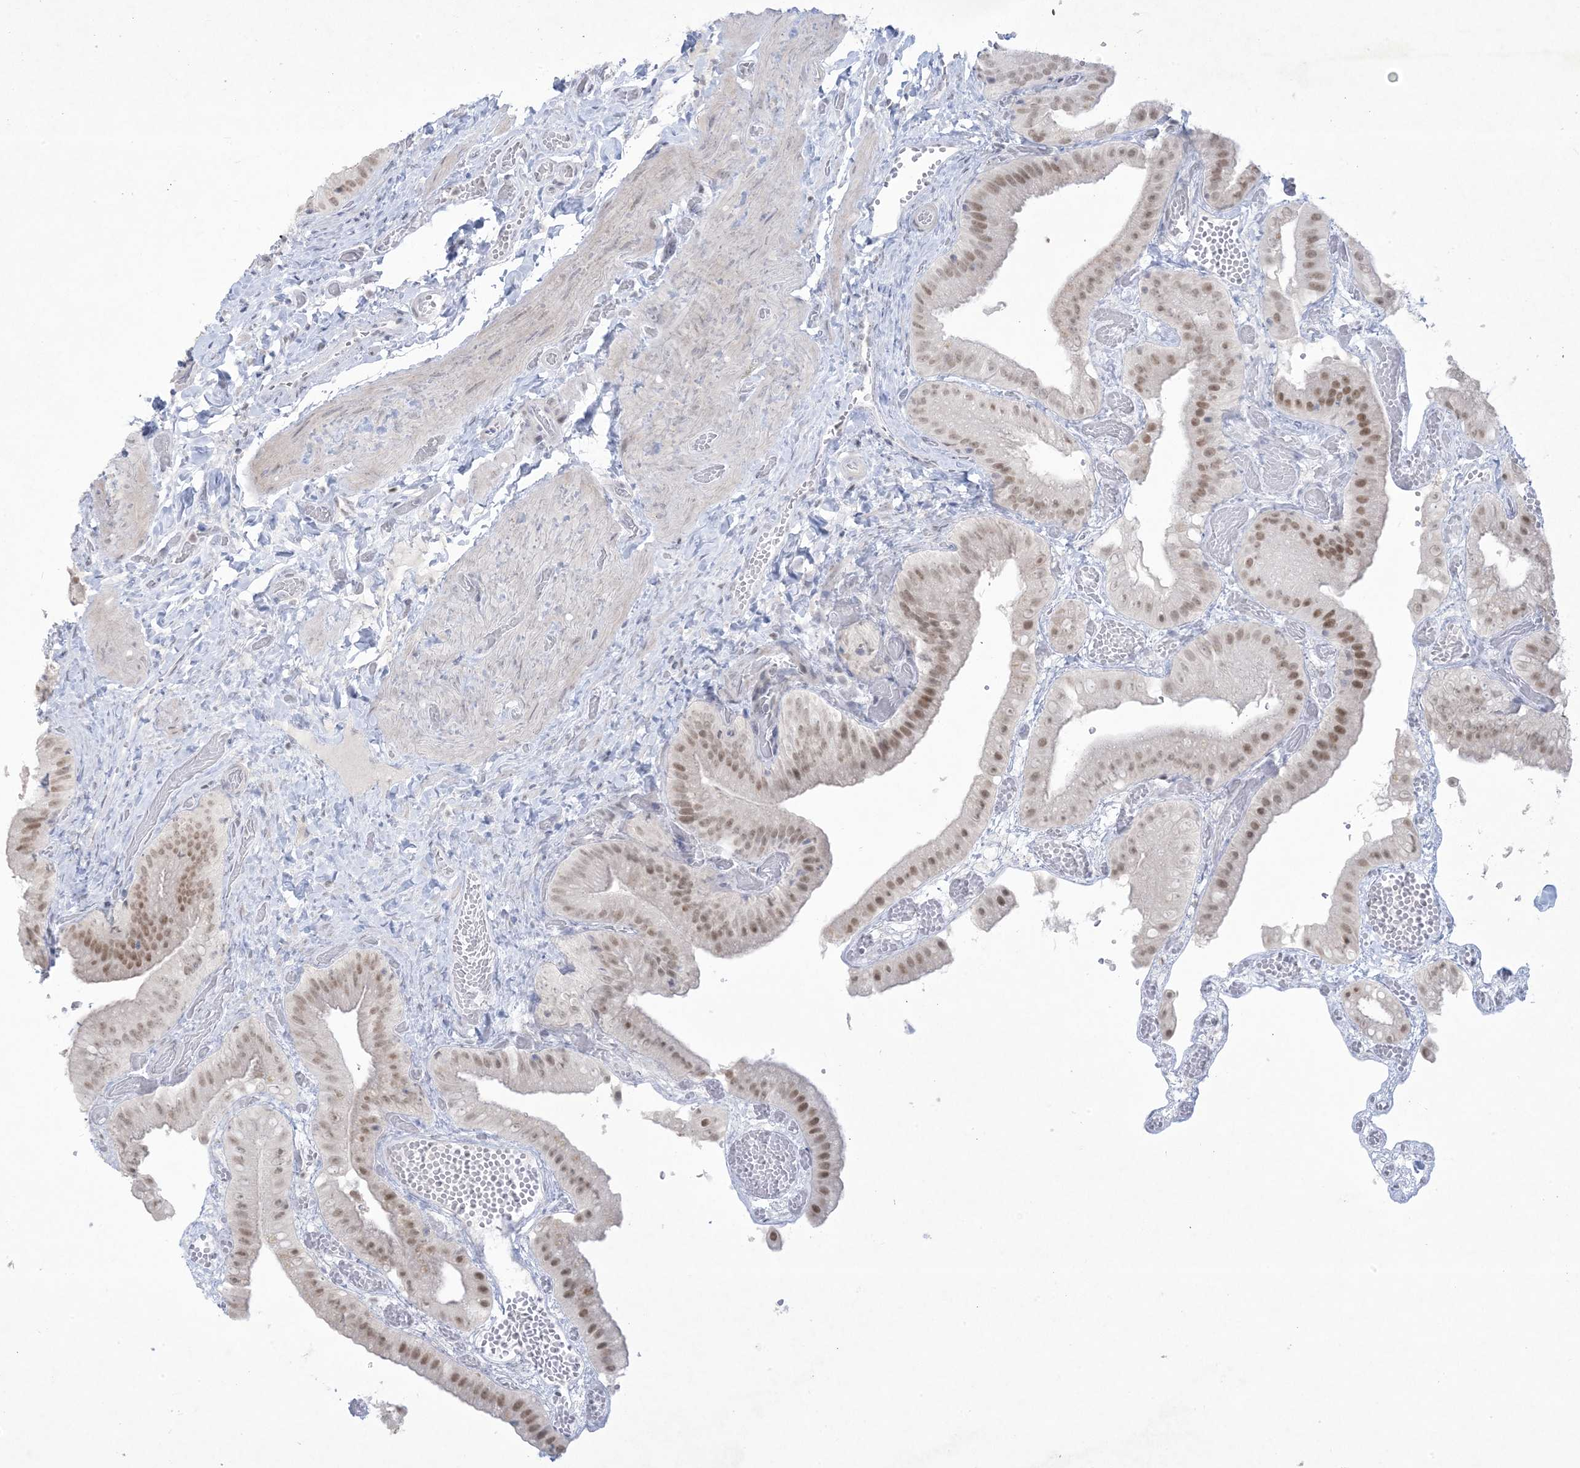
{"staining": {"intensity": "moderate", "quantity": ">75%", "location": "nuclear"}, "tissue": "gallbladder", "cell_type": "Glandular cells", "image_type": "normal", "snomed": [{"axis": "morphology", "description": "Normal tissue, NOS"}, {"axis": "topography", "description": "Gallbladder"}], "caption": "Immunohistochemical staining of normal human gallbladder reveals medium levels of moderate nuclear staining in about >75% of glandular cells. The staining was performed using DAB, with brown indicating positive protein expression. Nuclei are stained blue with hematoxylin.", "gene": "HOMEZ", "patient": {"sex": "female", "age": 64}}